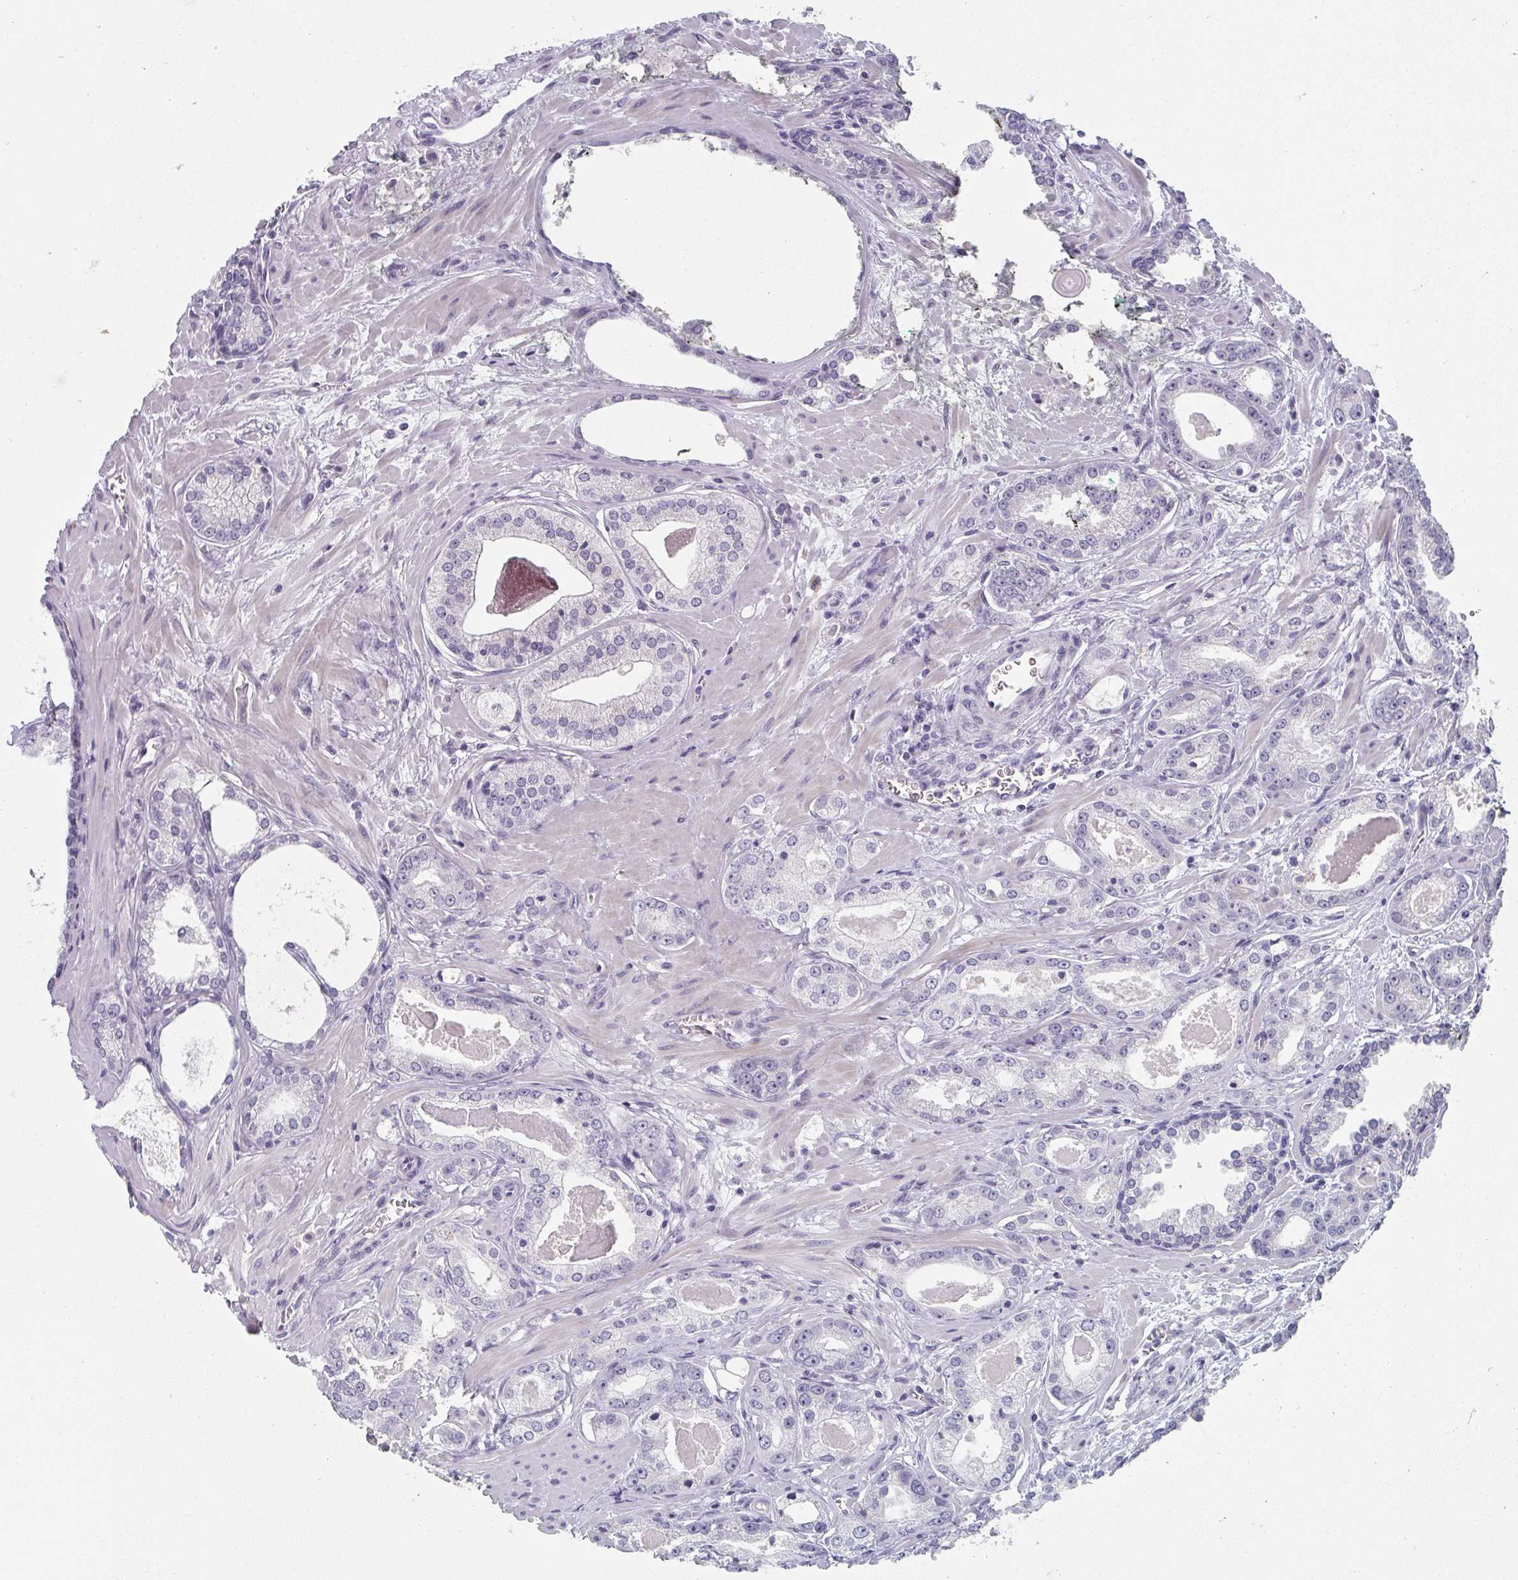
{"staining": {"intensity": "negative", "quantity": "none", "location": "none"}, "tissue": "prostate cancer", "cell_type": "Tumor cells", "image_type": "cancer", "snomed": [{"axis": "morphology", "description": "Adenocarcinoma, Low grade"}, {"axis": "topography", "description": "Prostate"}], "caption": "The photomicrograph exhibits no significant expression in tumor cells of prostate adenocarcinoma (low-grade).", "gene": "CAMKV", "patient": {"sex": "male", "age": 64}}